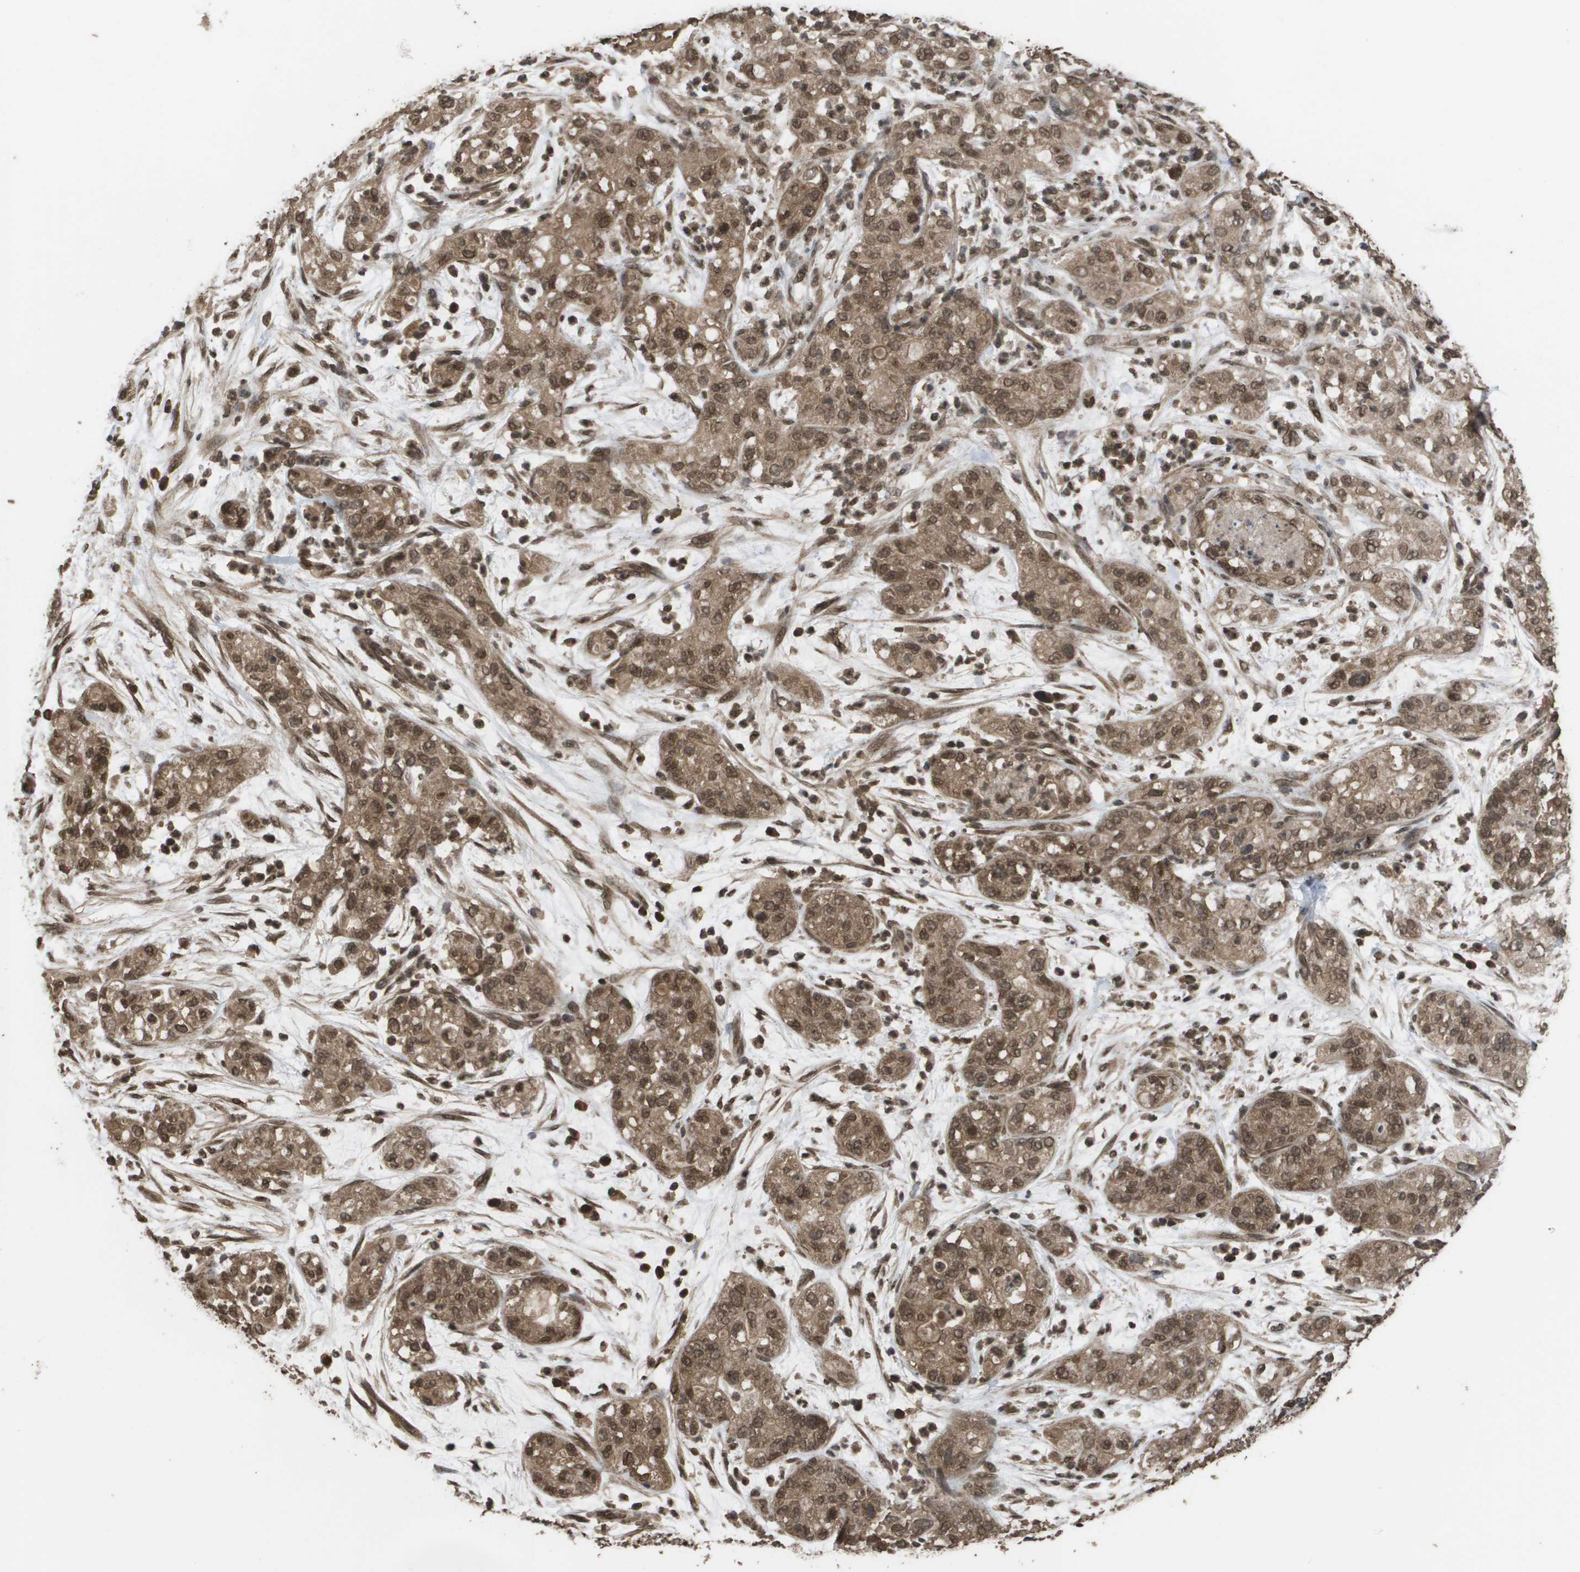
{"staining": {"intensity": "moderate", "quantity": ">75%", "location": "cytoplasmic/membranous,nuclear"}, "tissue": "pancreatic cancer", "cell_type": "Tumor cells", "image_type": "cancer", "snomed": [{"axis": "morphology", "description": "Adenocarcinoma, NOS"}, {"axis": "topography", "description": "Pancreas"}], "caption": "Pancreatic cancer stained with a protein marker shows moderate staining in tumor cells.", "gene": "AXIN2", "patient": {"sex": "female", "age": 78}}